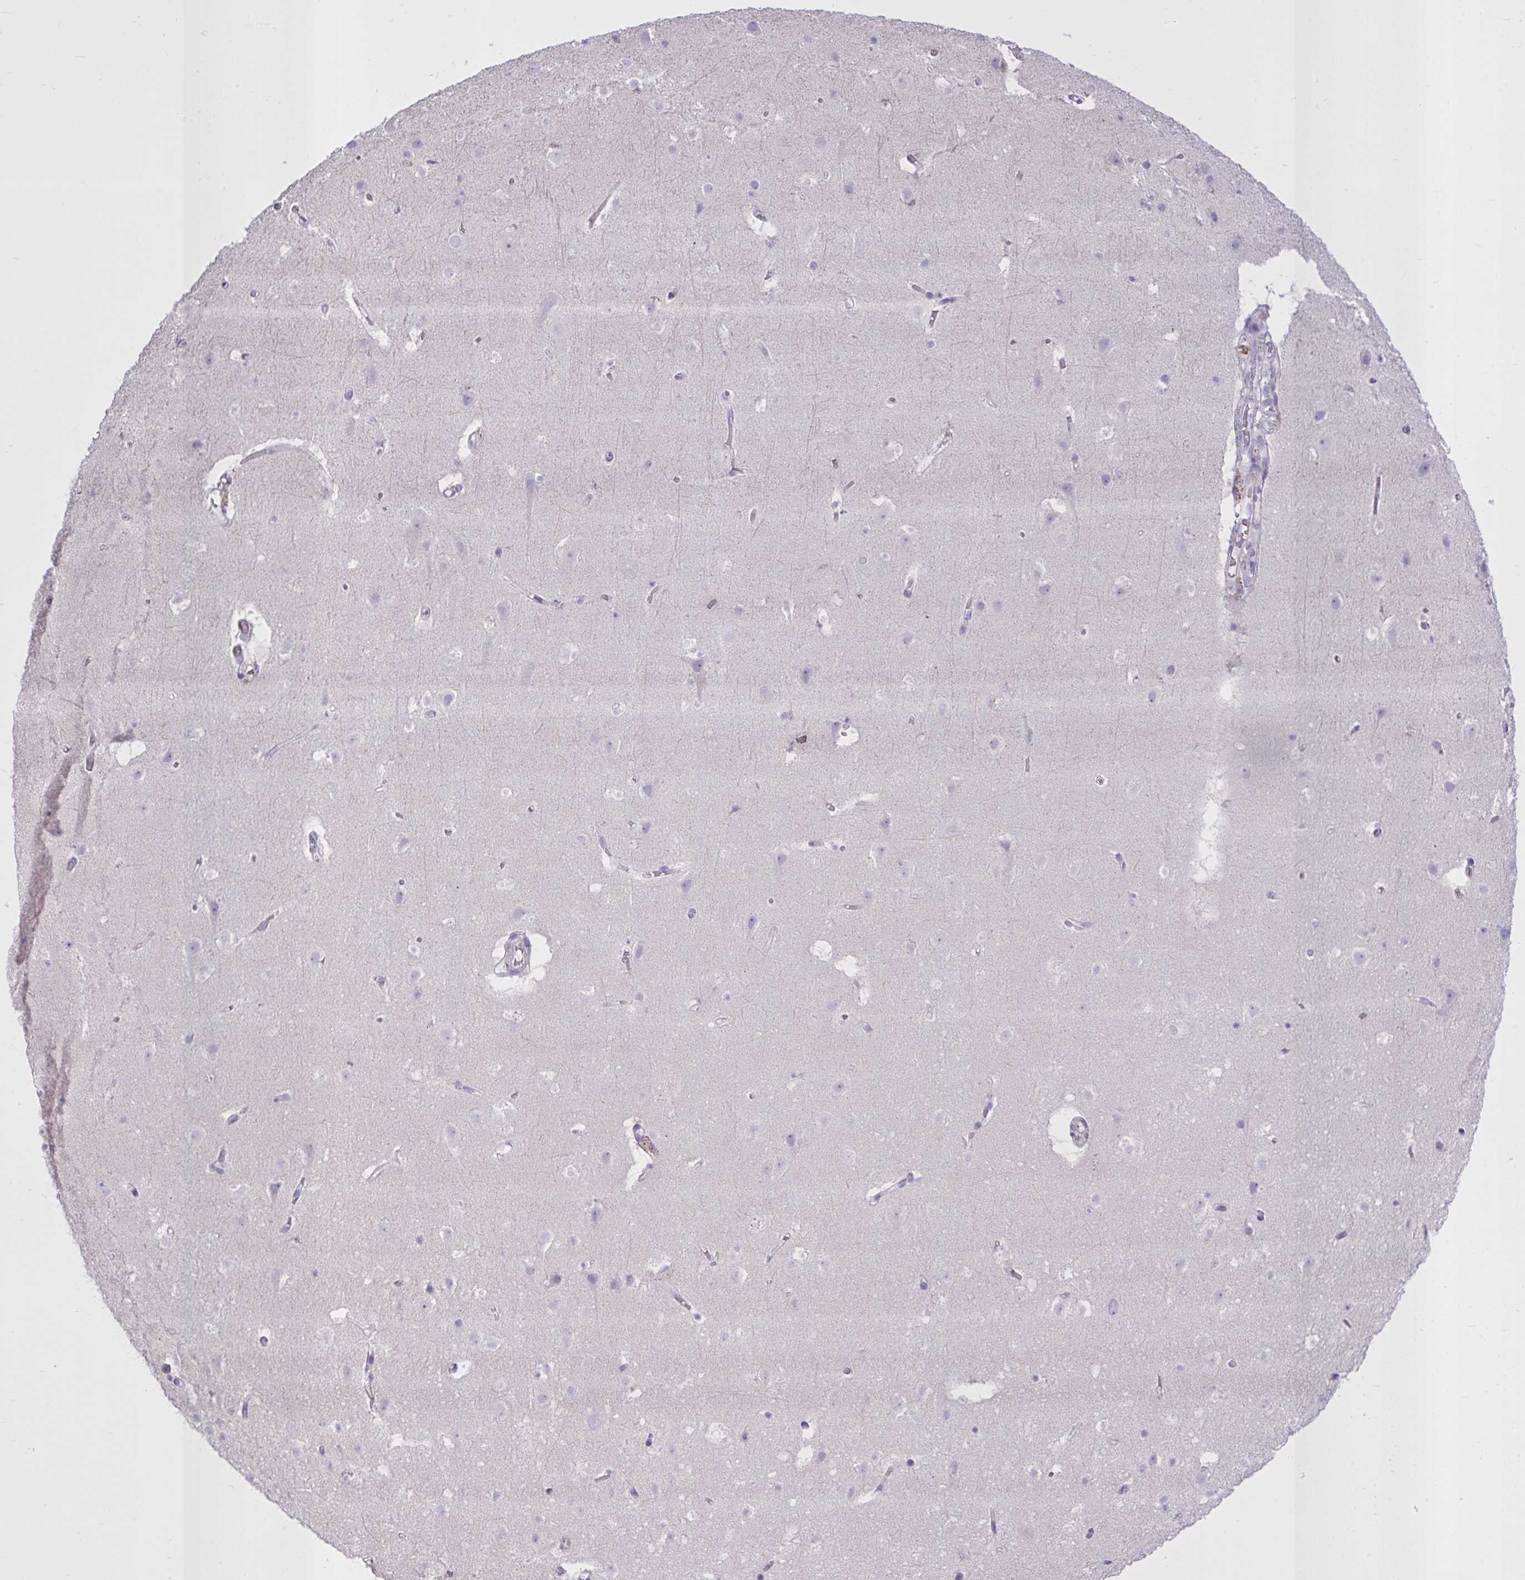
{"staining": {"intensity": "negative", "quantity": "none", "location": "none"}, "tissue": "cerebral cortex", "cell_type": "Endothelial cells", "image_type": "normal", "snomed": [{"axis": "morphology", "description": "Normal tissue, NOS"}, {"axis": "topography", "description": "Cerebral cortex"}], "caption": "There is no significant staining in endothelial cells of cerebral cortex. (IHC, brightfield microscopy, high magnification).", "gene": "SPAG1", "patient": {"sex": "female", "age": 42}}